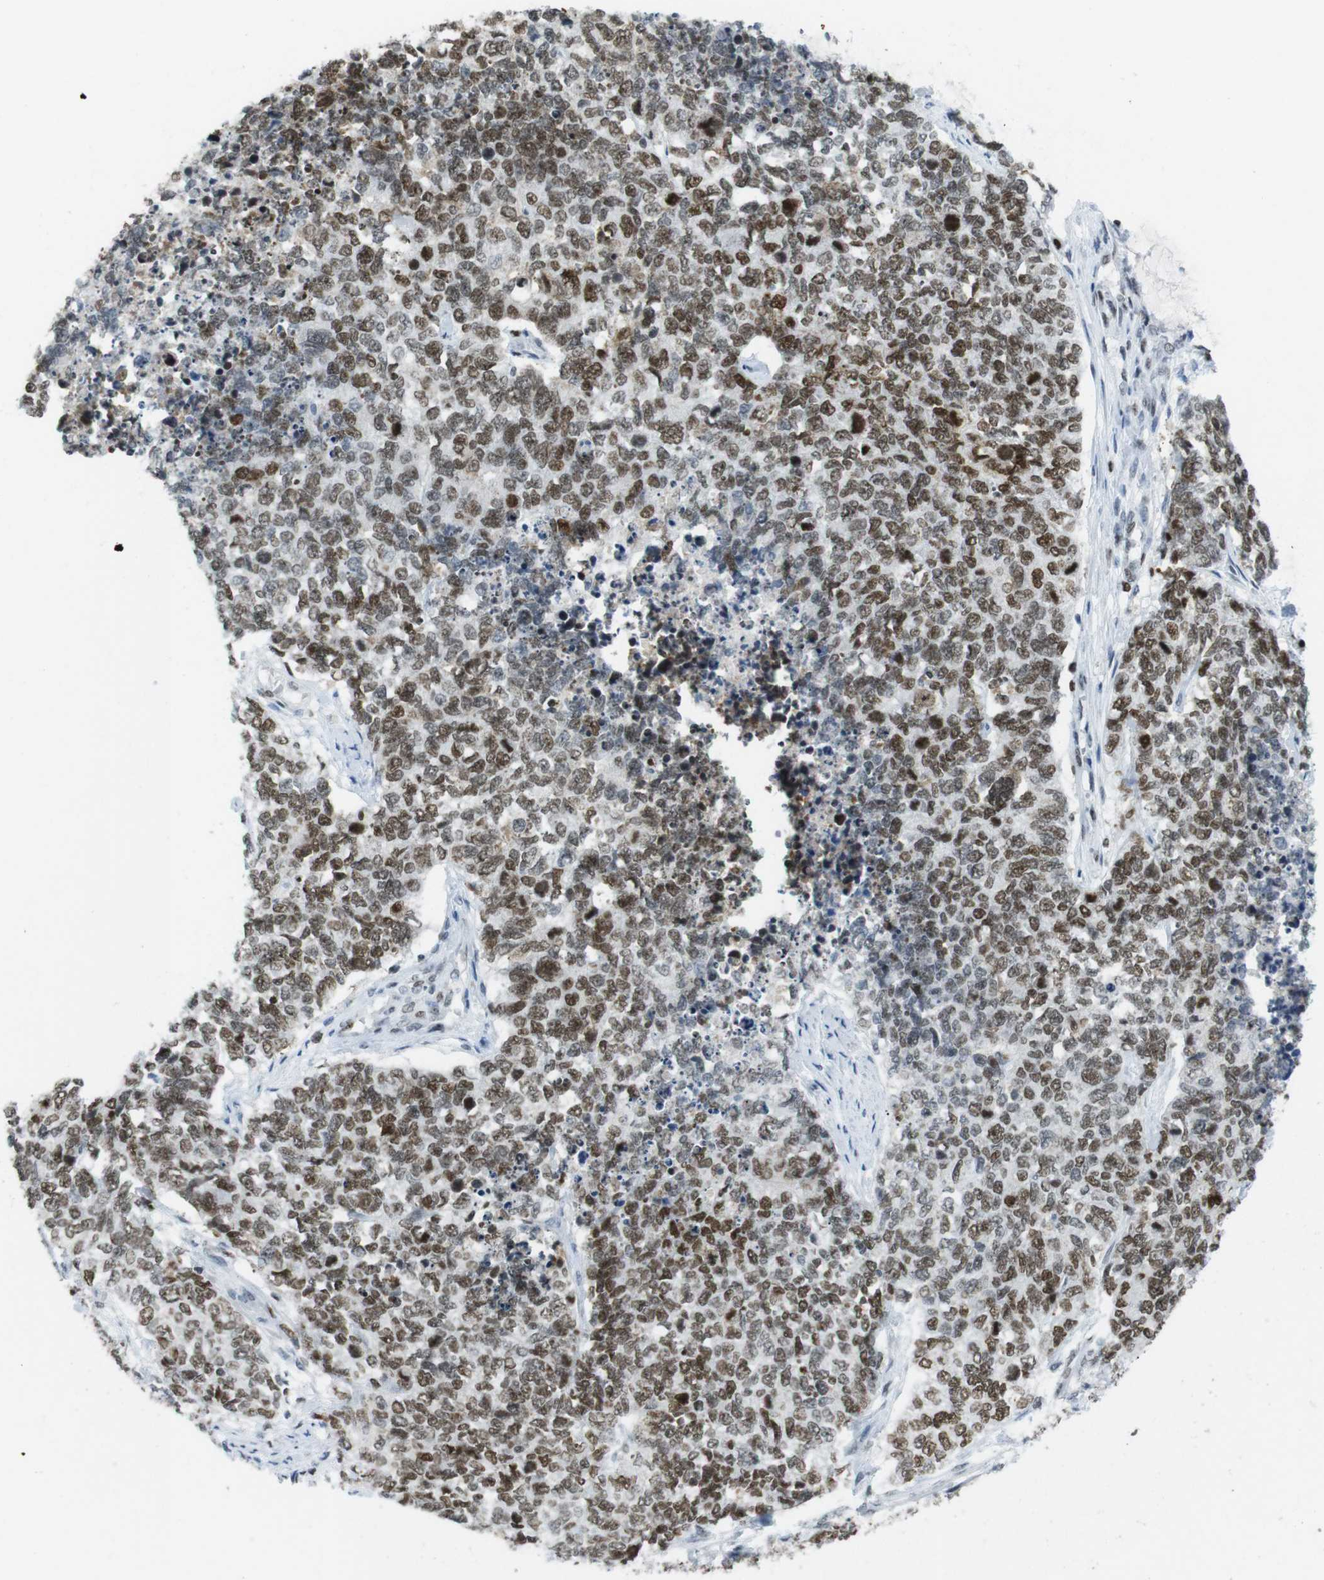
{"staining": {"intensity": "moderate", "quantity": ">75%", "location": "nuclear"}, "tissue": "cervical cancer", "cell_type": "Tumor cells", "image_type": "cancer", "snomed": [{"axis": "morphology", "description": "Squamous cell carcinoma, NOS"}, {"axis": "topography", "description": "Cervix"}], "caption": "A medium amount of moderate nuclear expression is present in approximately >75% of tumor cells in cervical cancer (squamous cell carcinoma) tissue.", "gene": "RIOX2", "patient": {"sex": "female", "age": 63}}